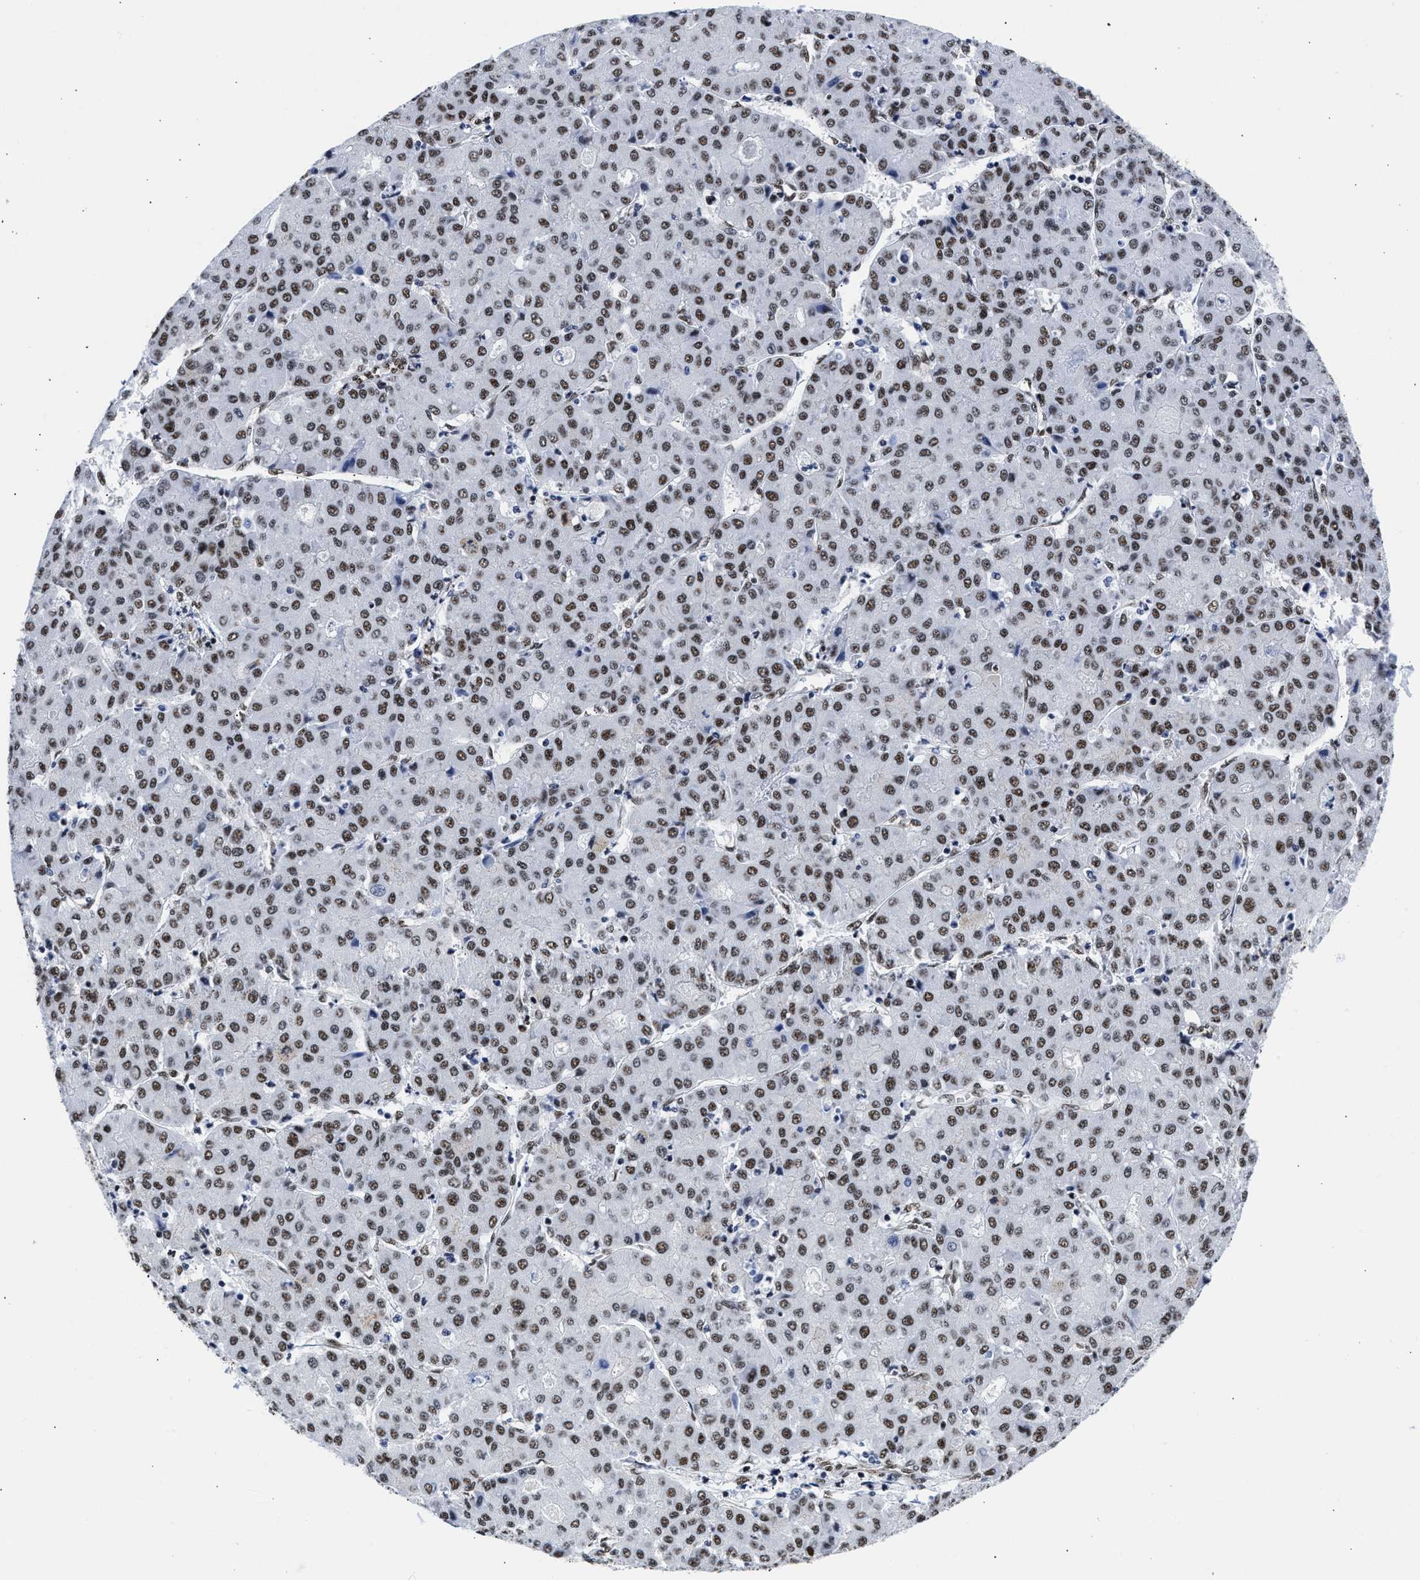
{"staining": {"intensity": "moderate", "quantity": ">75%", "location": "nuclear"}, "tissue": "liver cancer", "cell_type": "Tumor cells", "image_type": "cancer", "snomed": [{"axis": "morphology", "description": "Carcinoma, Hepatocellular, NOS"}, {"axis": "topography", "description": "Liver"}], "caption": "Liver cancer (hepatocellular carcinoma) was stained to show a protein in brown. There is medium levels of moderate nuclear expression in about >75% of tumor cells.", "gene": "RBM8A", "patient": {"sex": "male", "age": 65}}